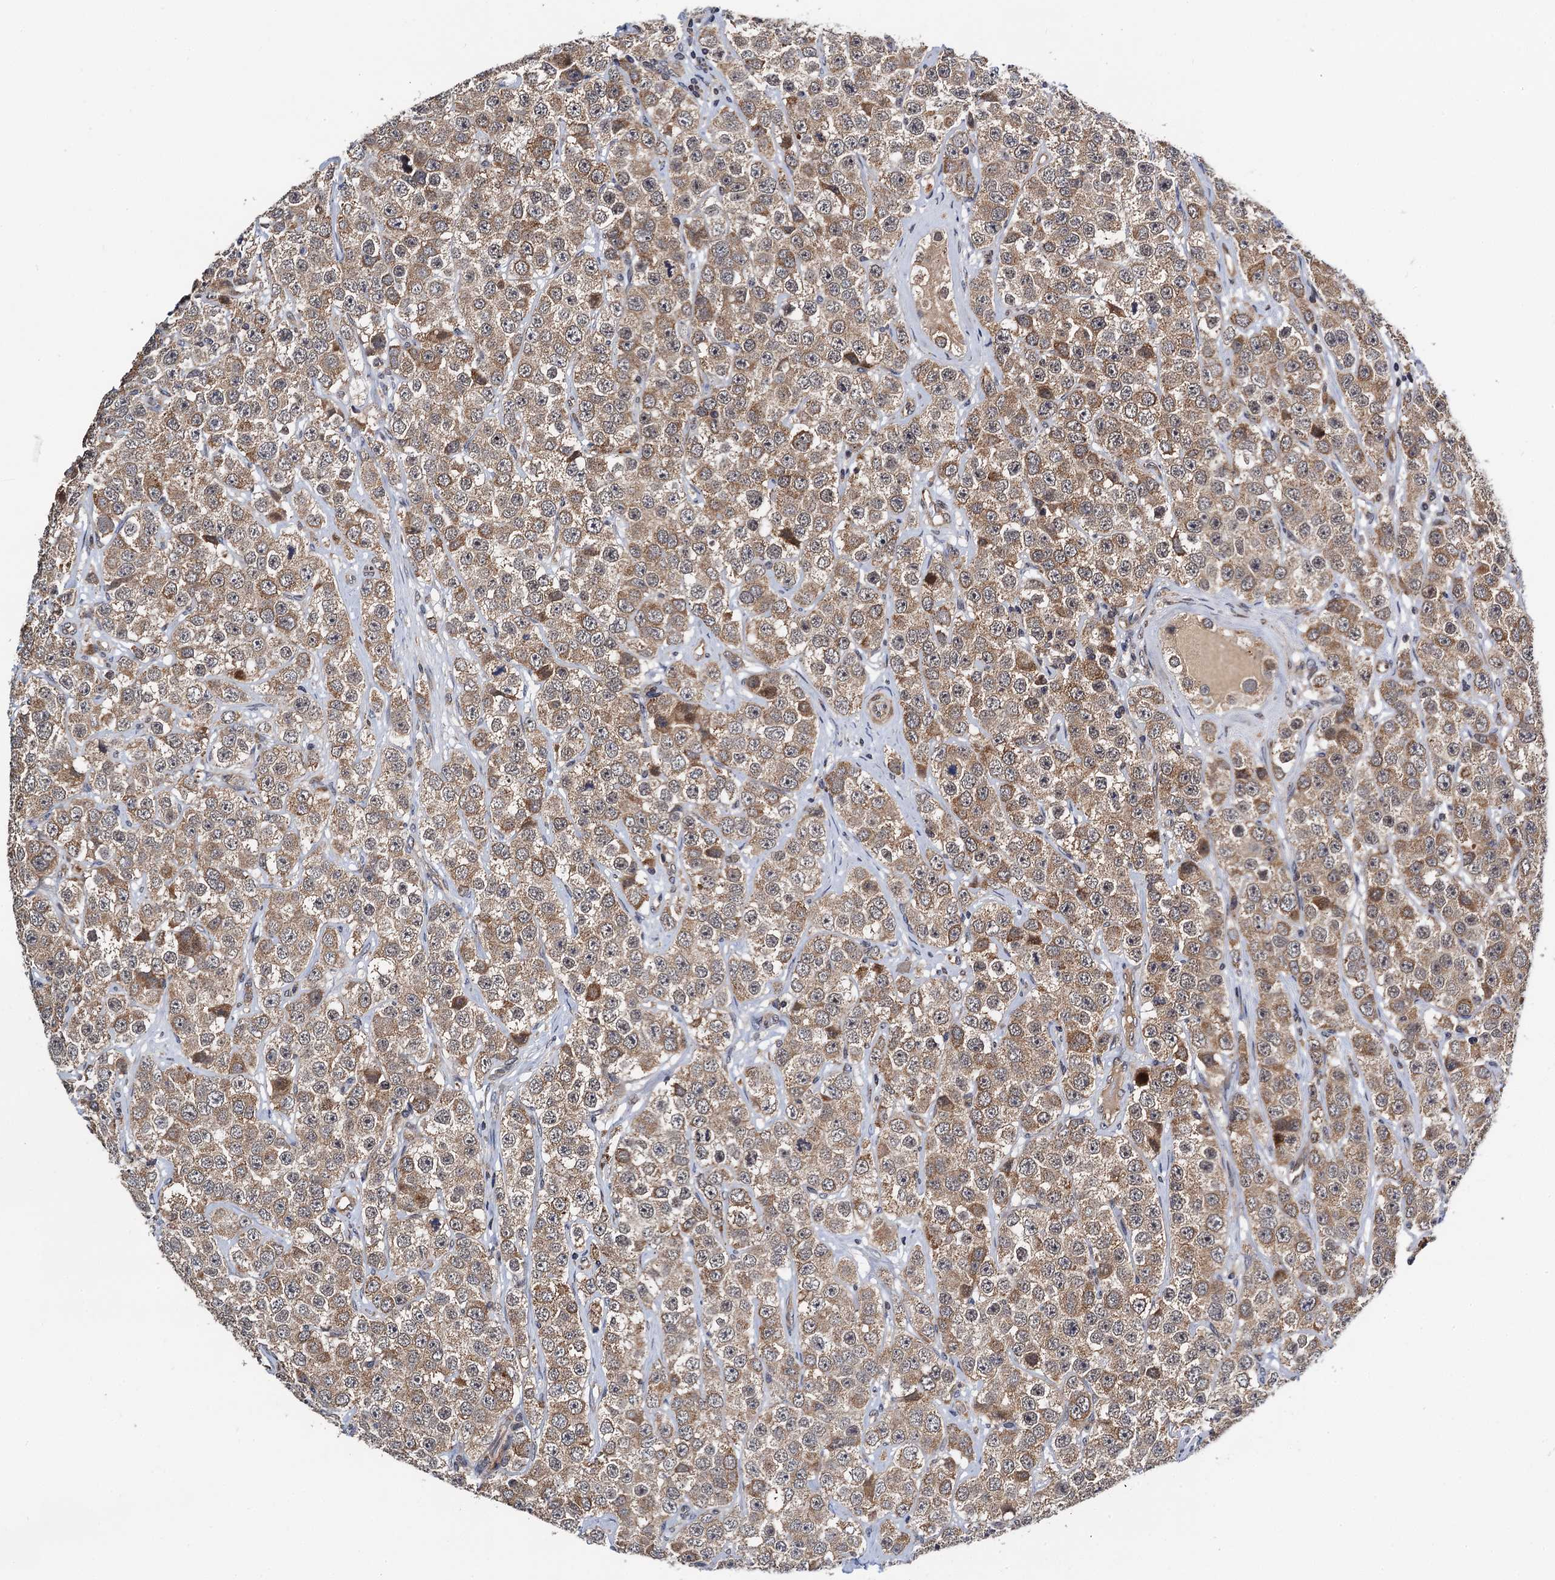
{"staining": {"intensity": "moderate", "quantity": ">75%", "location": "cytoplasmic/membranous"}, "tissue": "testis cancer", "cell_type": "Tumor cells", "image_type": "cancer", "snomed": [{"axis": "morphology", "description": "Seminoma, NOS"}, {"axis": "topography", "description": "Testis"}], "caption": "Testis cancer (seminoma) was stained to show a protein in brown. There is medium levels of moderate cytoplasmic/membranous expression in approximately >75% of tumor cells.", "gene": "NAA16", "patient": {"sex": "male", "age": 28}}